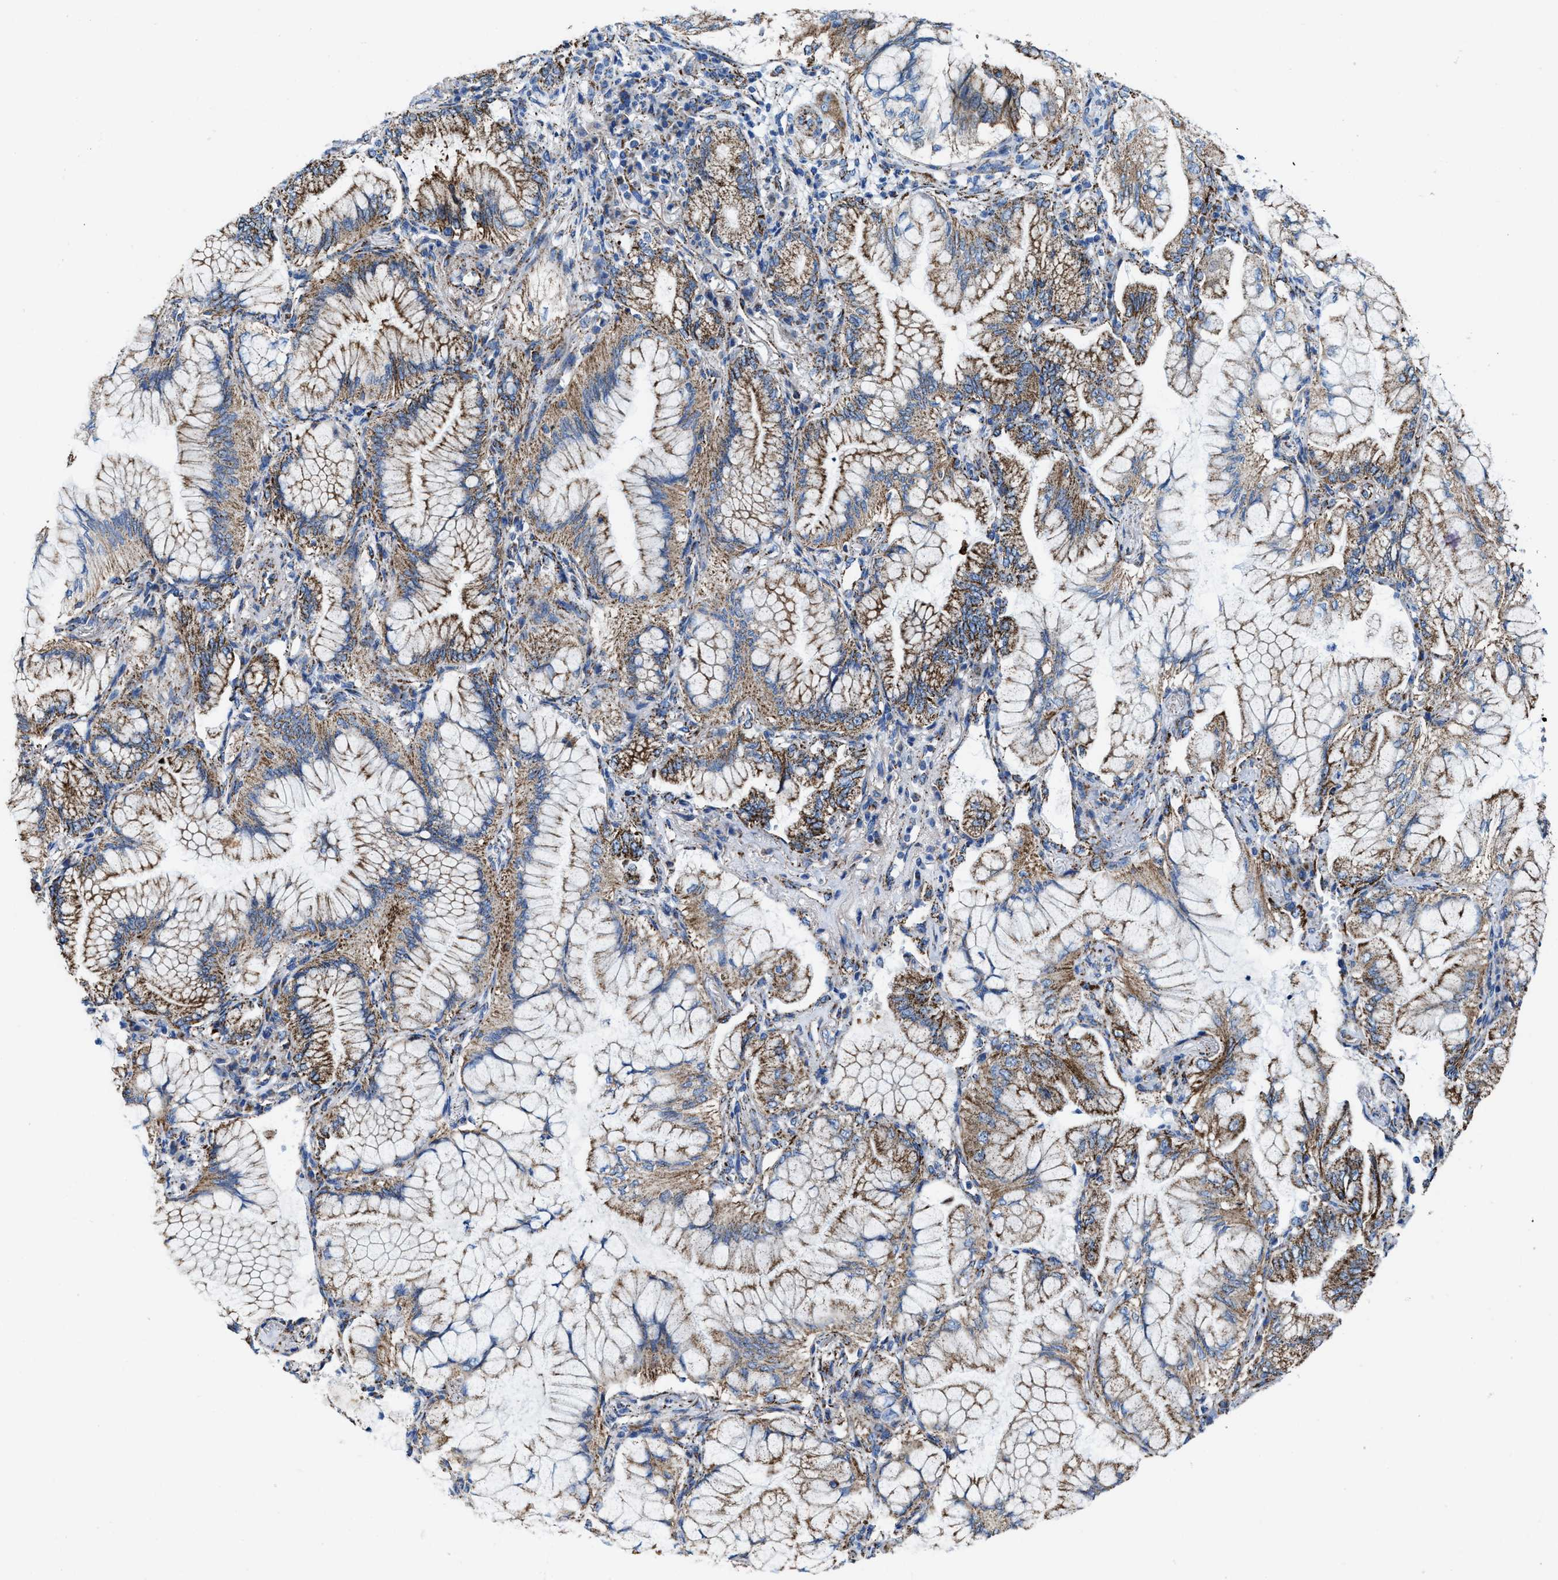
{"staining": {"intensity": "moderate", "quantity": ">75%", "location": "cytoplasmic/membranous"}, "tissue": "lung cancer", "cell_type": "Tumor cells", "image_type": "cancer", "snomed": [{"axis": "morphology", "description": "Adenocarcinoma, NOS"}, {"axis": "topography", "description": "Lung"}], "caption": "Immunohistochemical staining of lung cancer (adenocarcinoma) displays moderate cytoplasmic/membranous protein positivity in approximately >75% of tumor cells.", "gene": "ALDH1B1", "patient": {"sex": "female", "age": 70}}